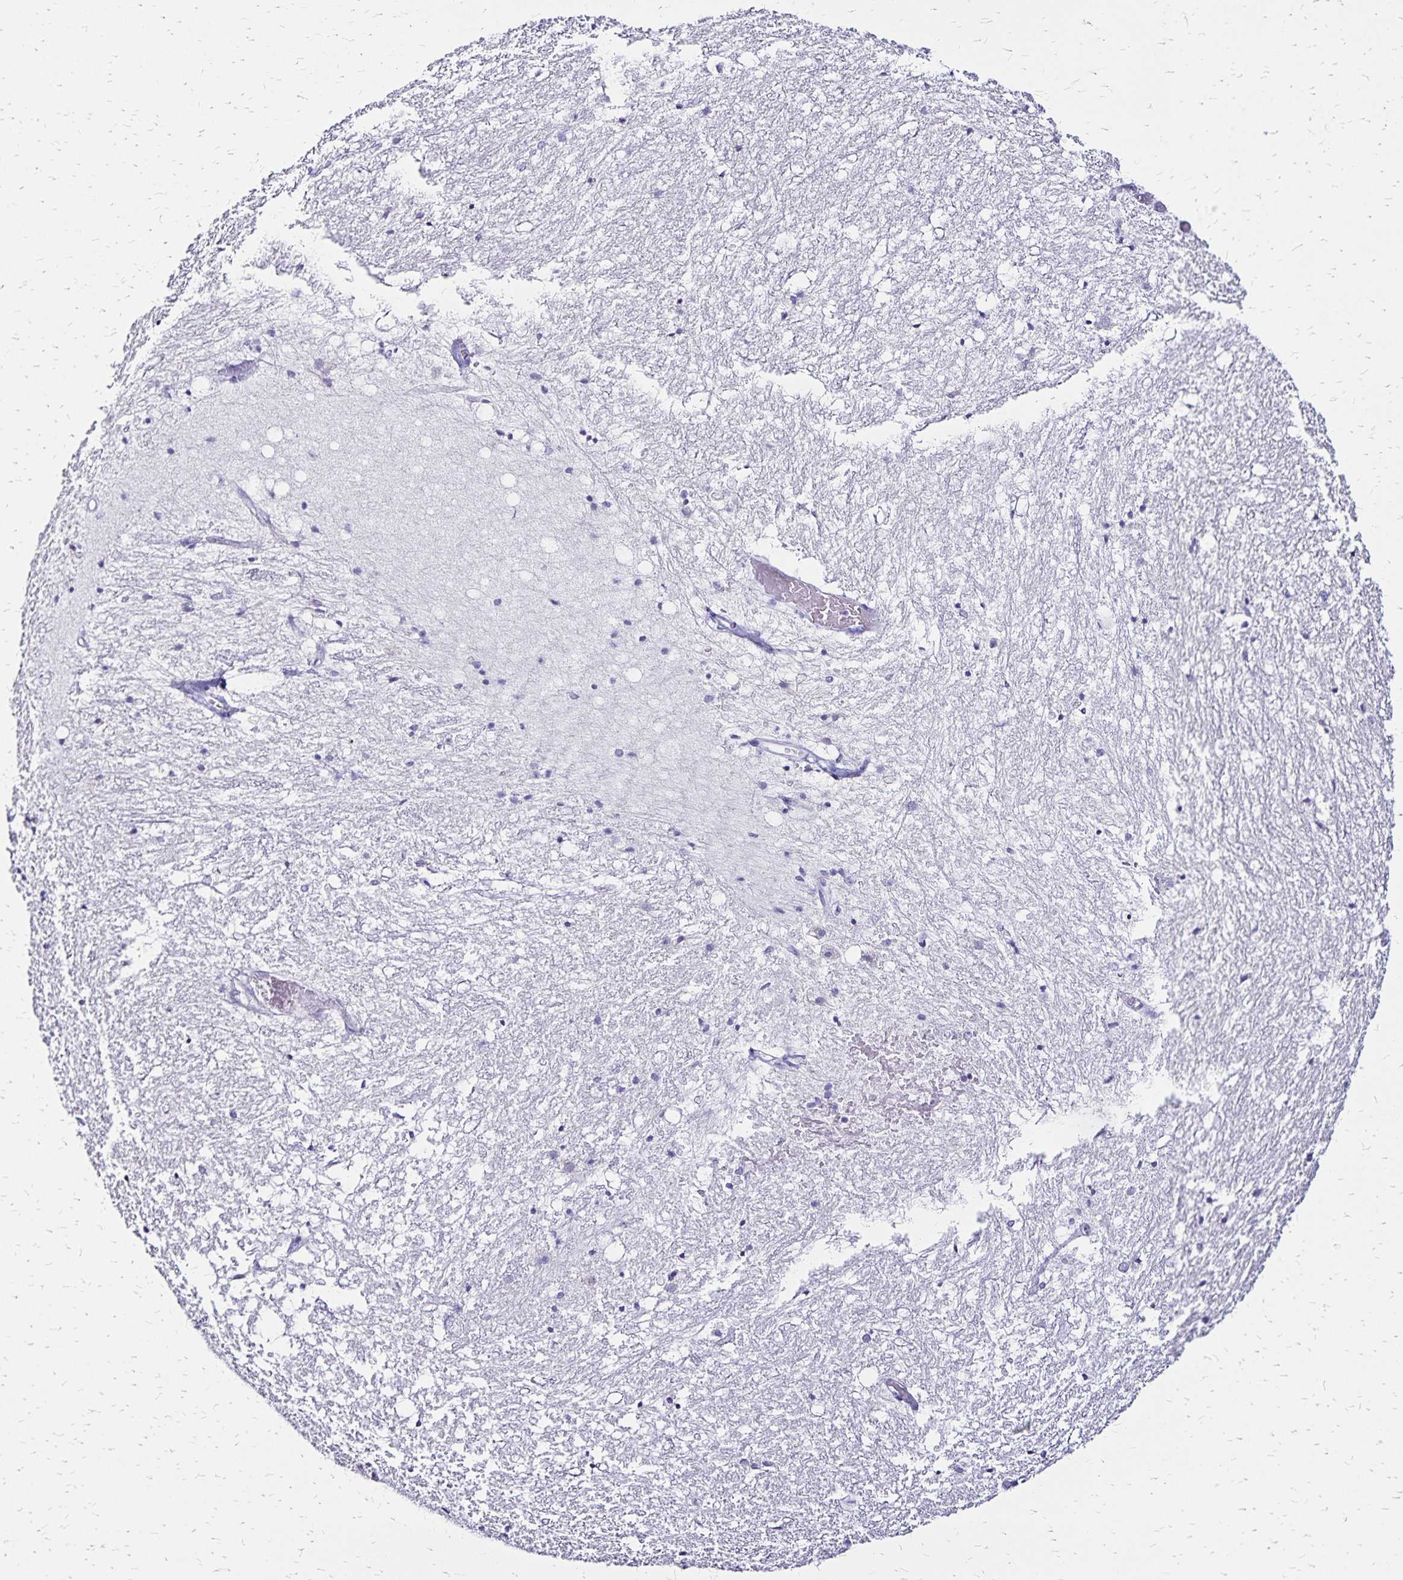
{"staining": {"intensity": "negative", "quantity": "none", "location": "none"}, "tissue": "hippocampus", "cell_type": "Glial cells", "image_type": "normal", "snomed": [{"axis": "morphology", "description": "Normal tissue, NOS"}, {"axis": "topography", "description": "Hippocampus"}], "caption": "This is an immunohistochemistry (IHC) micrograph of benign hippocampus. There is no positivity in glial cells.", "gene": "LIN28B", "patient": {"sex": "female", "age": 52}}